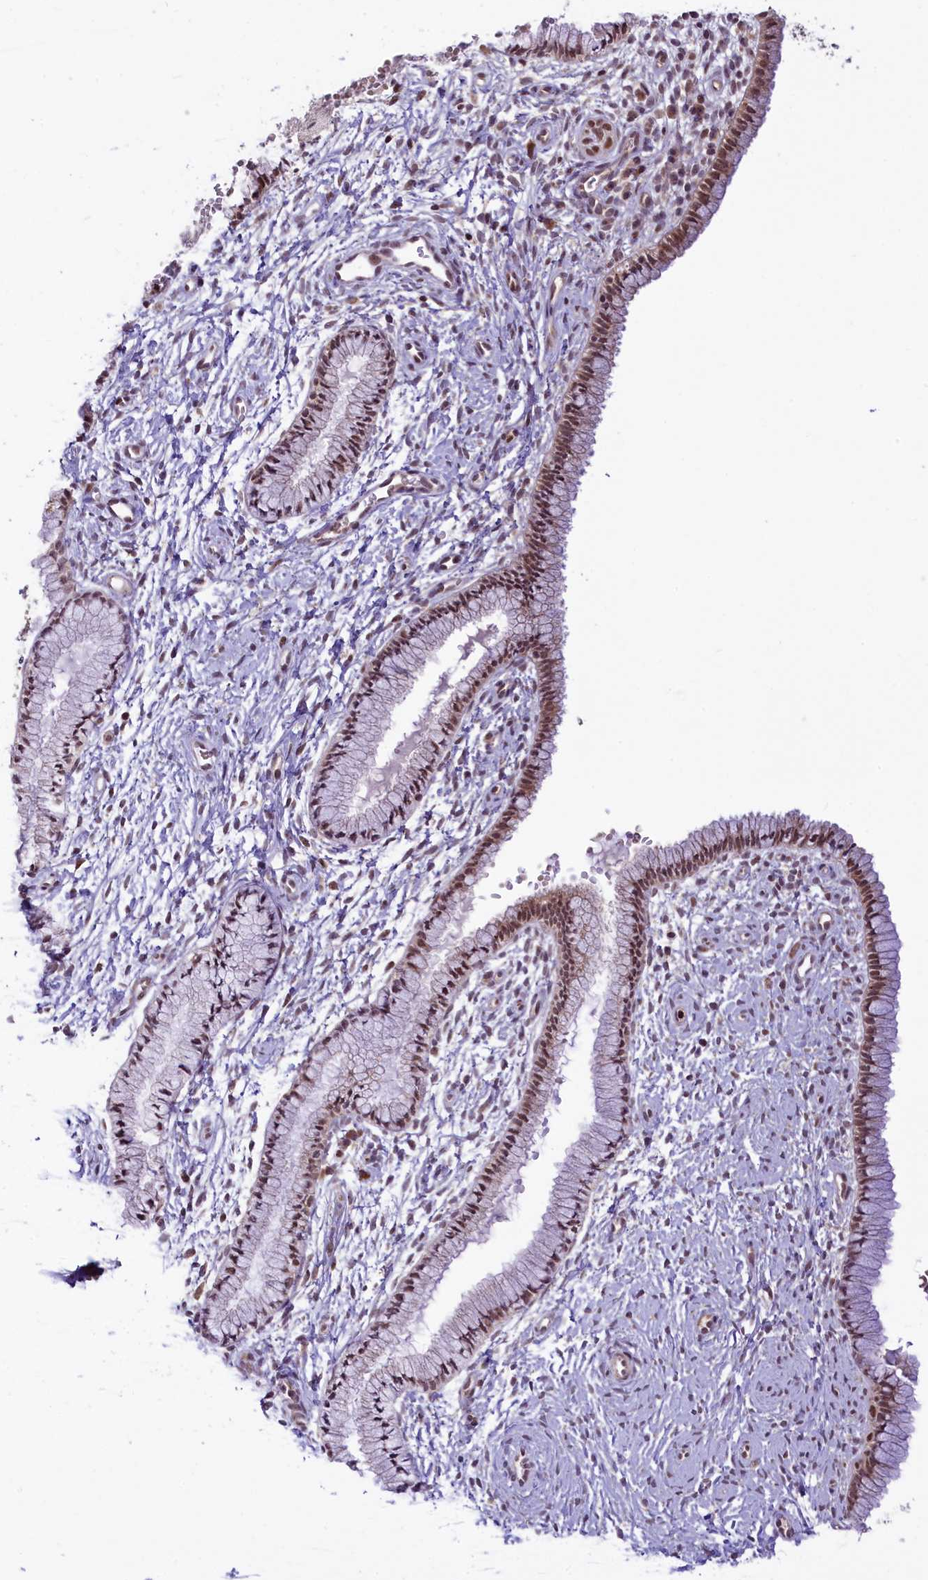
{"staining": {"intensity": "moderate", "quantity": "25%-75%", "location": "nuclear"}, "tissue": "cervix", "cell_type": "Glandular cells", "image_type": "normal", "snomed": [{"axis": "morphology", "description": "Normal tissue, NOS"}, {"axis": "topography", "description": "Cervix"}], "caption": "Protein staining displays moderate nuclear positivity in about 25%-75% of glandular cells in benign cervix. Nuclei are stained in blue.", "gene": "RBBP8", "patient": {"sex": "female", "age": 33}}